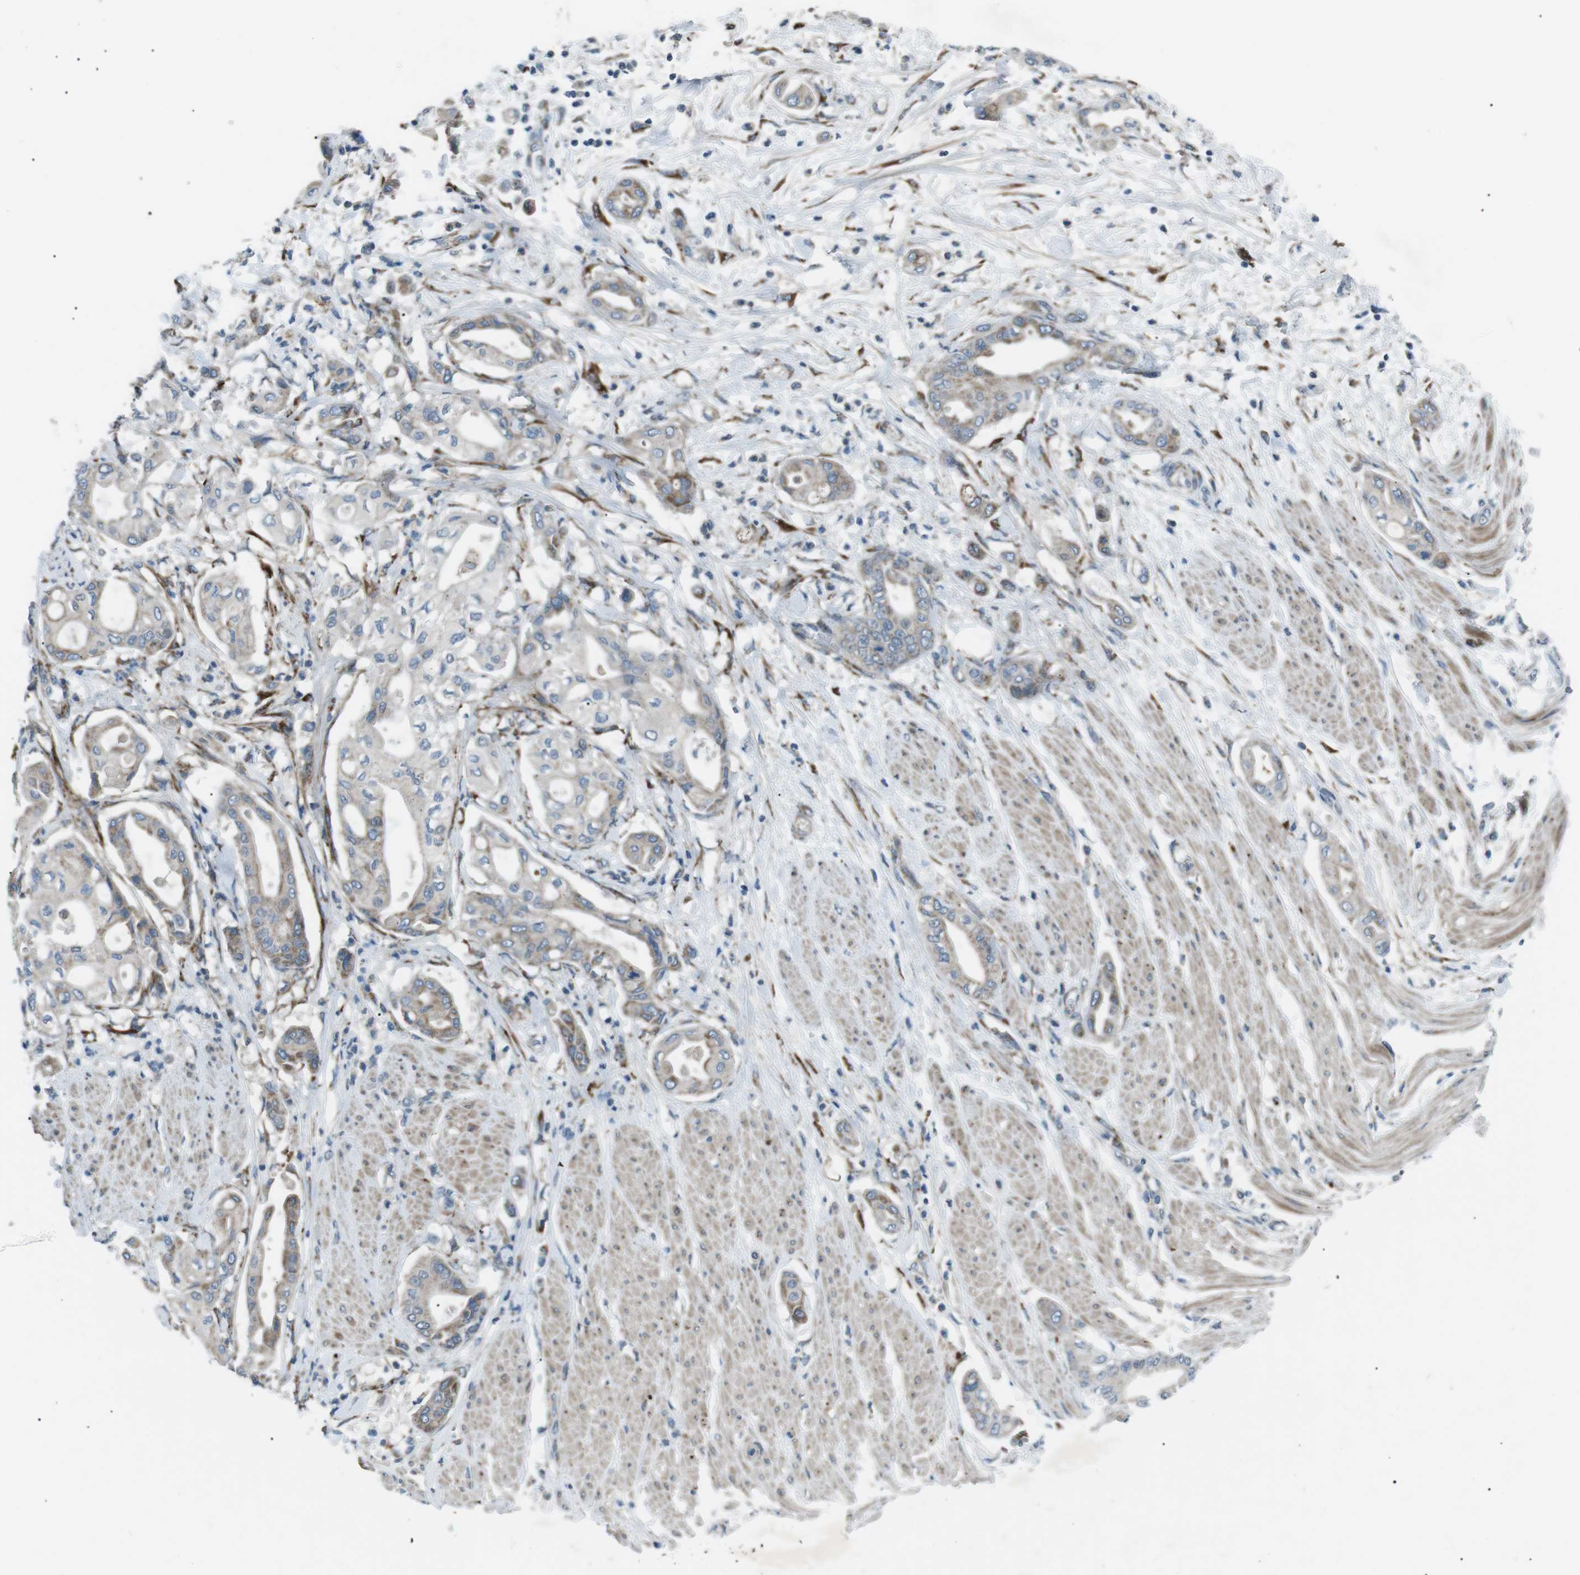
{"staining": {"intensity": "weak", "quantity": "<25%", "location": "cytoplasmic/membranous"}, "tissue": "pancreatic cancer", "cell_type": "Tumor cells", "image_type": "cancer", "snomed": [{"axis": "morphology", "description": "Adenocarcinoma, NOS"}, {"axis": "morphology", "description": "Adenocarcinoma, metastatic, NOS"}, {"axis": "topography", "description": "Lymph node"}, {"axis": "topography", "description": "Pancreas"}, {"axis": "topography", "description": "Duodenum"}], "caption": "Image shows no protein expression in tumor cells of pancreatic cancer tissue. Brightfield microscopy of immunohistochemistry stained with DAB (3,3'-diaminobenzidine) (brown) and hematoxylin (blue), captured at high magnification.", "gene": "ARID5B", "patient": {"sex": "female", "age": 64}}